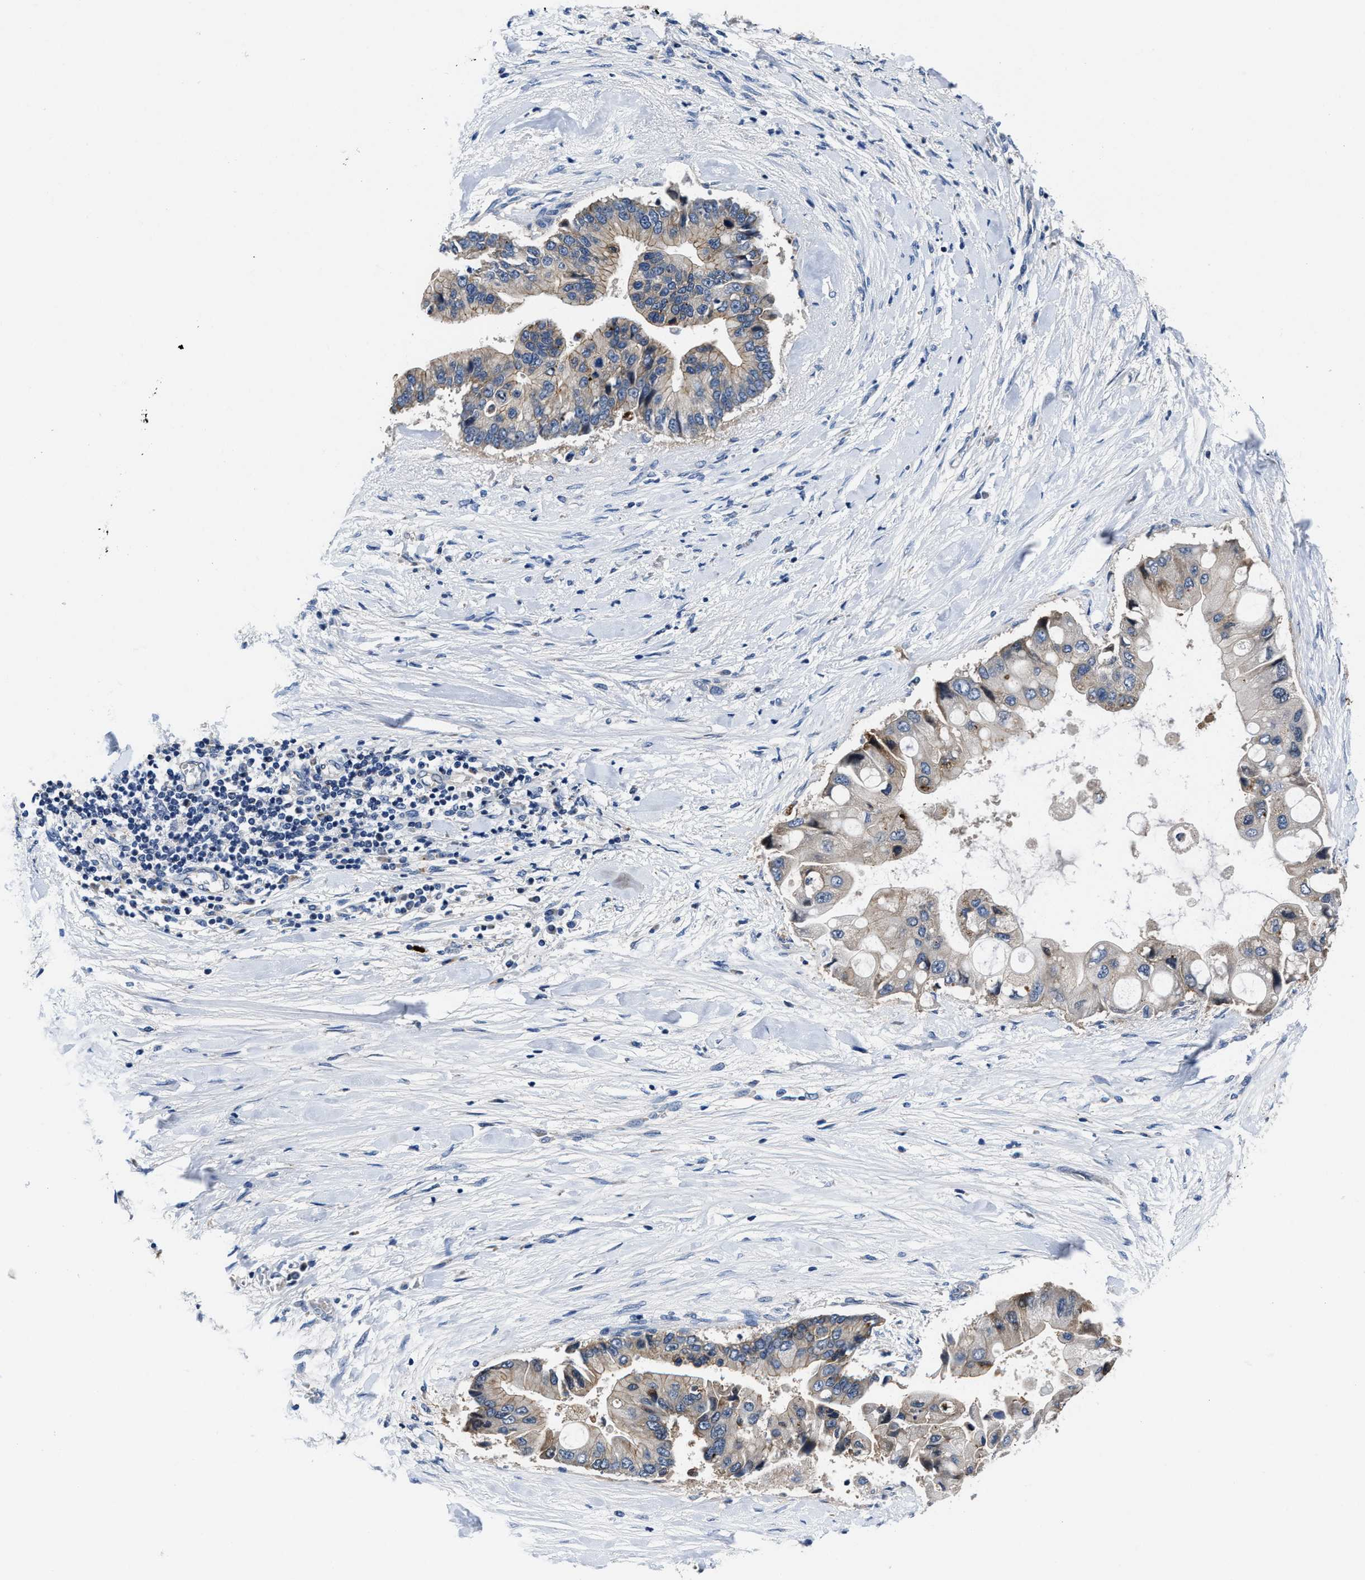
{"staining": {"intensity": "weak", "quantity": "25%-75%", "location": "cytoplasmic/membranous"}, "tissue": "liver cancer", "cell_type": "Tumor cells", "image_type": "cancer", "snomed": [{"axis": "morphology", "description": "Cholangiocarcinoma"}, {"axis": "topography", "description": "Liver"}], "caption": "IHC (DAB (3,3'-diaminobenzidine)) staining of liver cancer (cholangiocarcinoma) demonstrates weak cytoplasmic/membranous protein expression in about 25%-75% of tumor cells. (DAB (3,3'-diaminobenzidine) IHC with brightfield microscopy, high magnification).", "gene": "GHITM", "patient": {"sex": "male", "age": 50}}